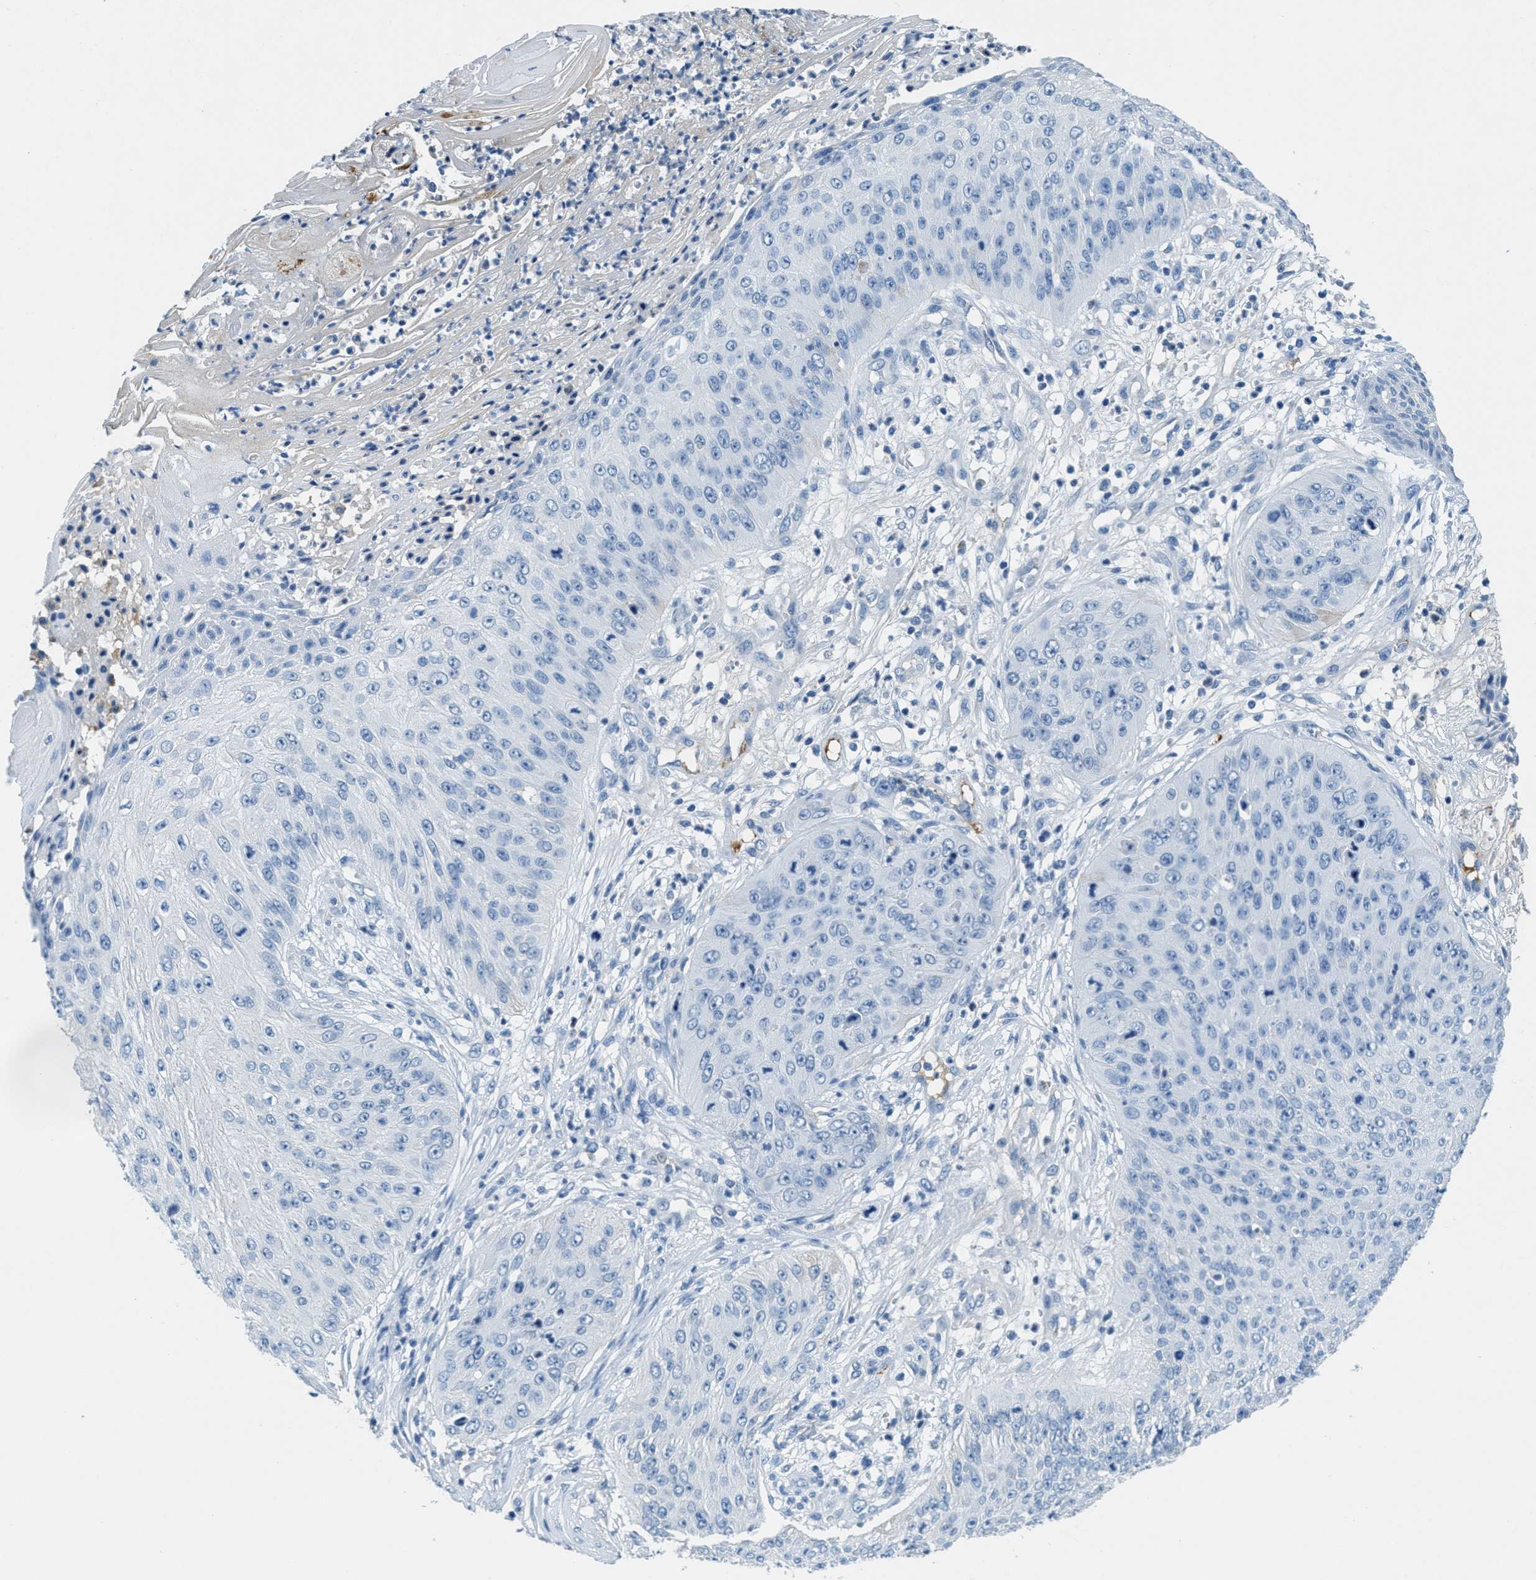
{"staining": {"intensity": "negative", "quantity": "none", "location": "none"}, "tissue": "skin cancer", "cell_type": "Tumor cells", "image_type": "cancer", "snomed": [{"axis": "morphology", "description": "Squamous cell carcinoma, NOS"}, {"axis": "topography", "description": "Skin"}], "caption": "Protein analysis of skin cancer displays no significant positivity in tumor cells.", "gene": "A2M", "patient": {"sex": "female", "age": 80}}